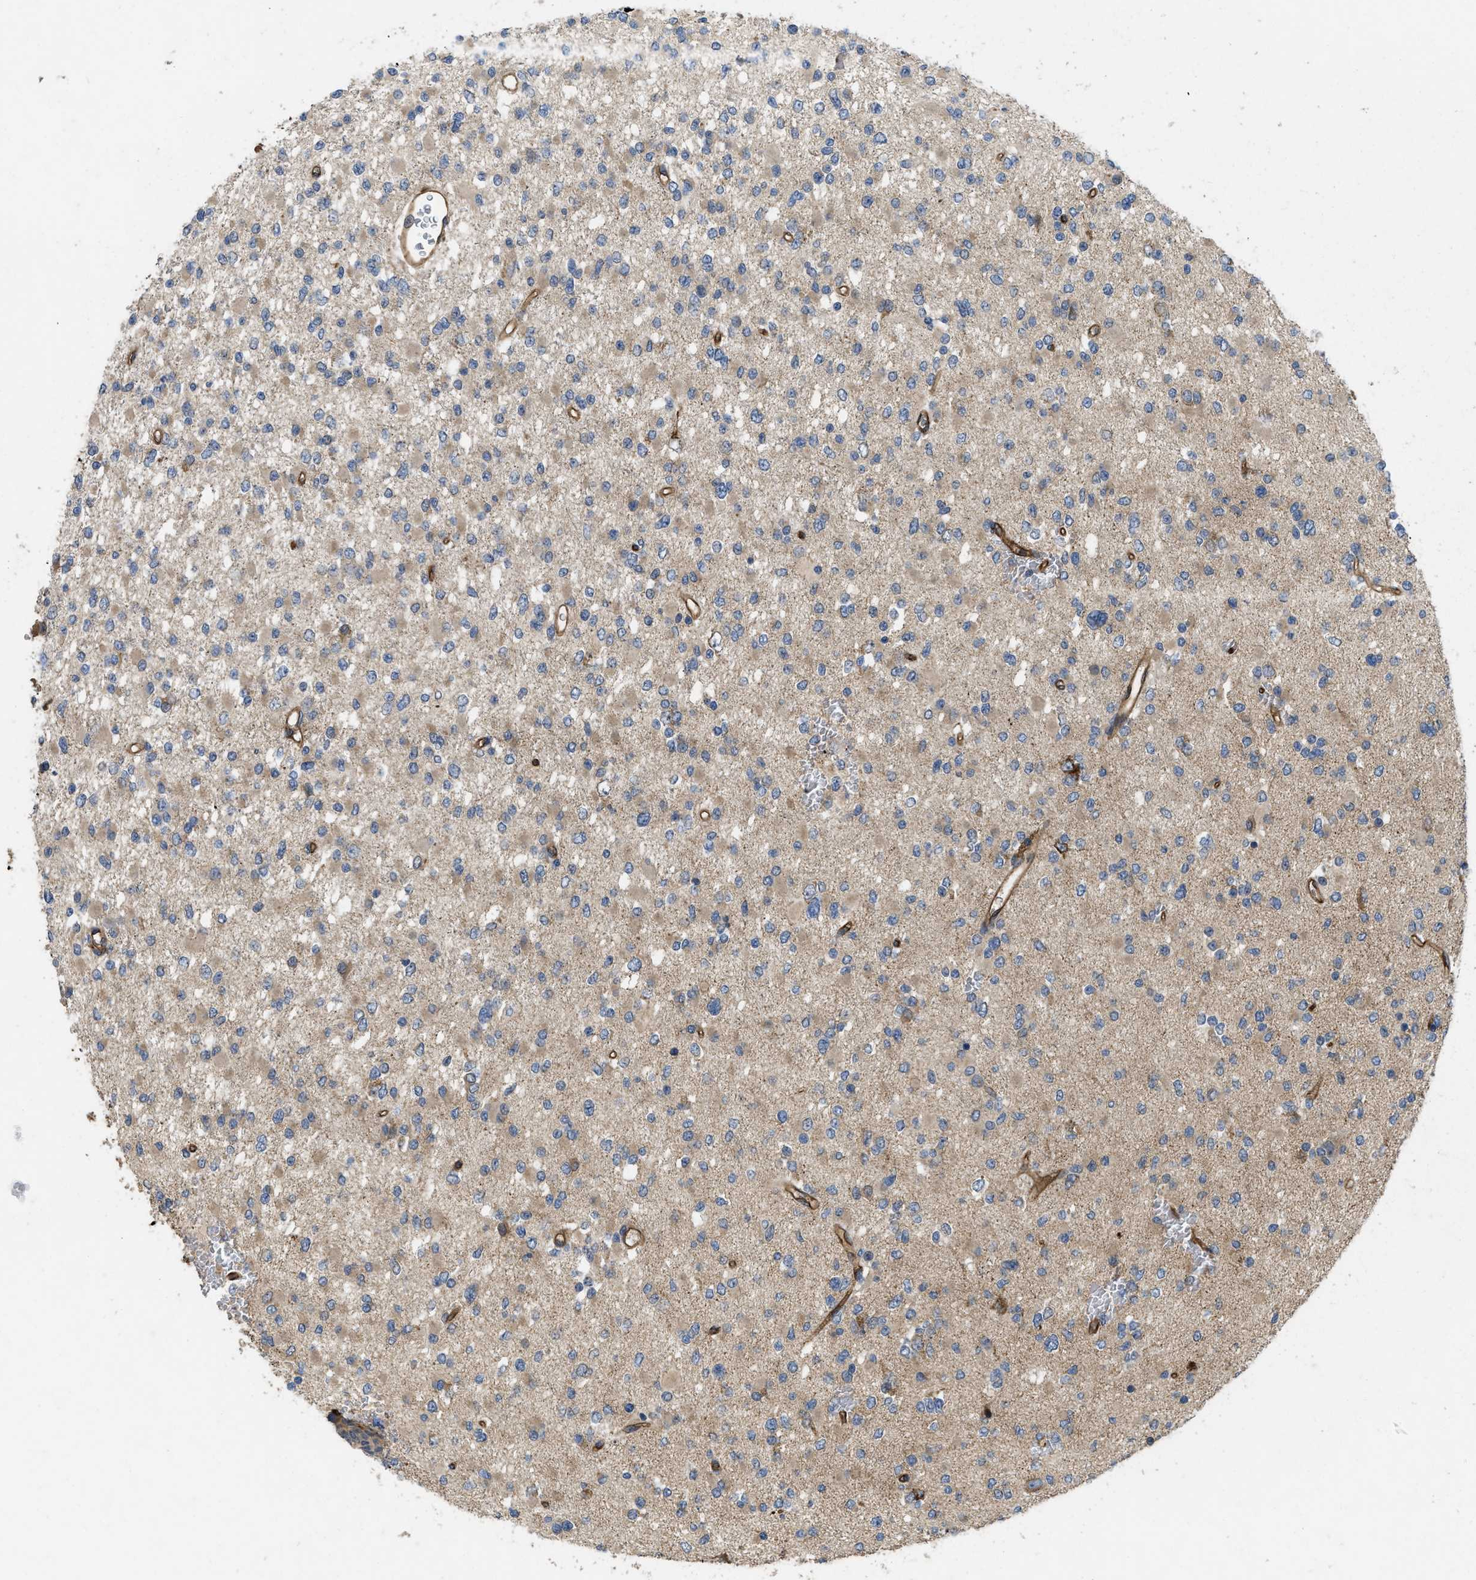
{"staining": {"intensity": "weak", "quantity": "25%-75%", "location": "cytoplasmic/membranous"}, "tissue": "glioma", "cell_type": "Tumor cells", "image_type": "cancer", "snomed": [{"axis": "morphology", "description": "Glioma, malignant, Low grade"}, {"axis": "topography", "description": "Brain"}], "caption": "IHC of human malignant glioma (low-grade) demonstrates low levels of weak cytoplasmic/membranous staining in approximately 25%-75% of tumor cells.", "gene": "HSPA12B", "patient": {"sex": "female", "age": 22}}